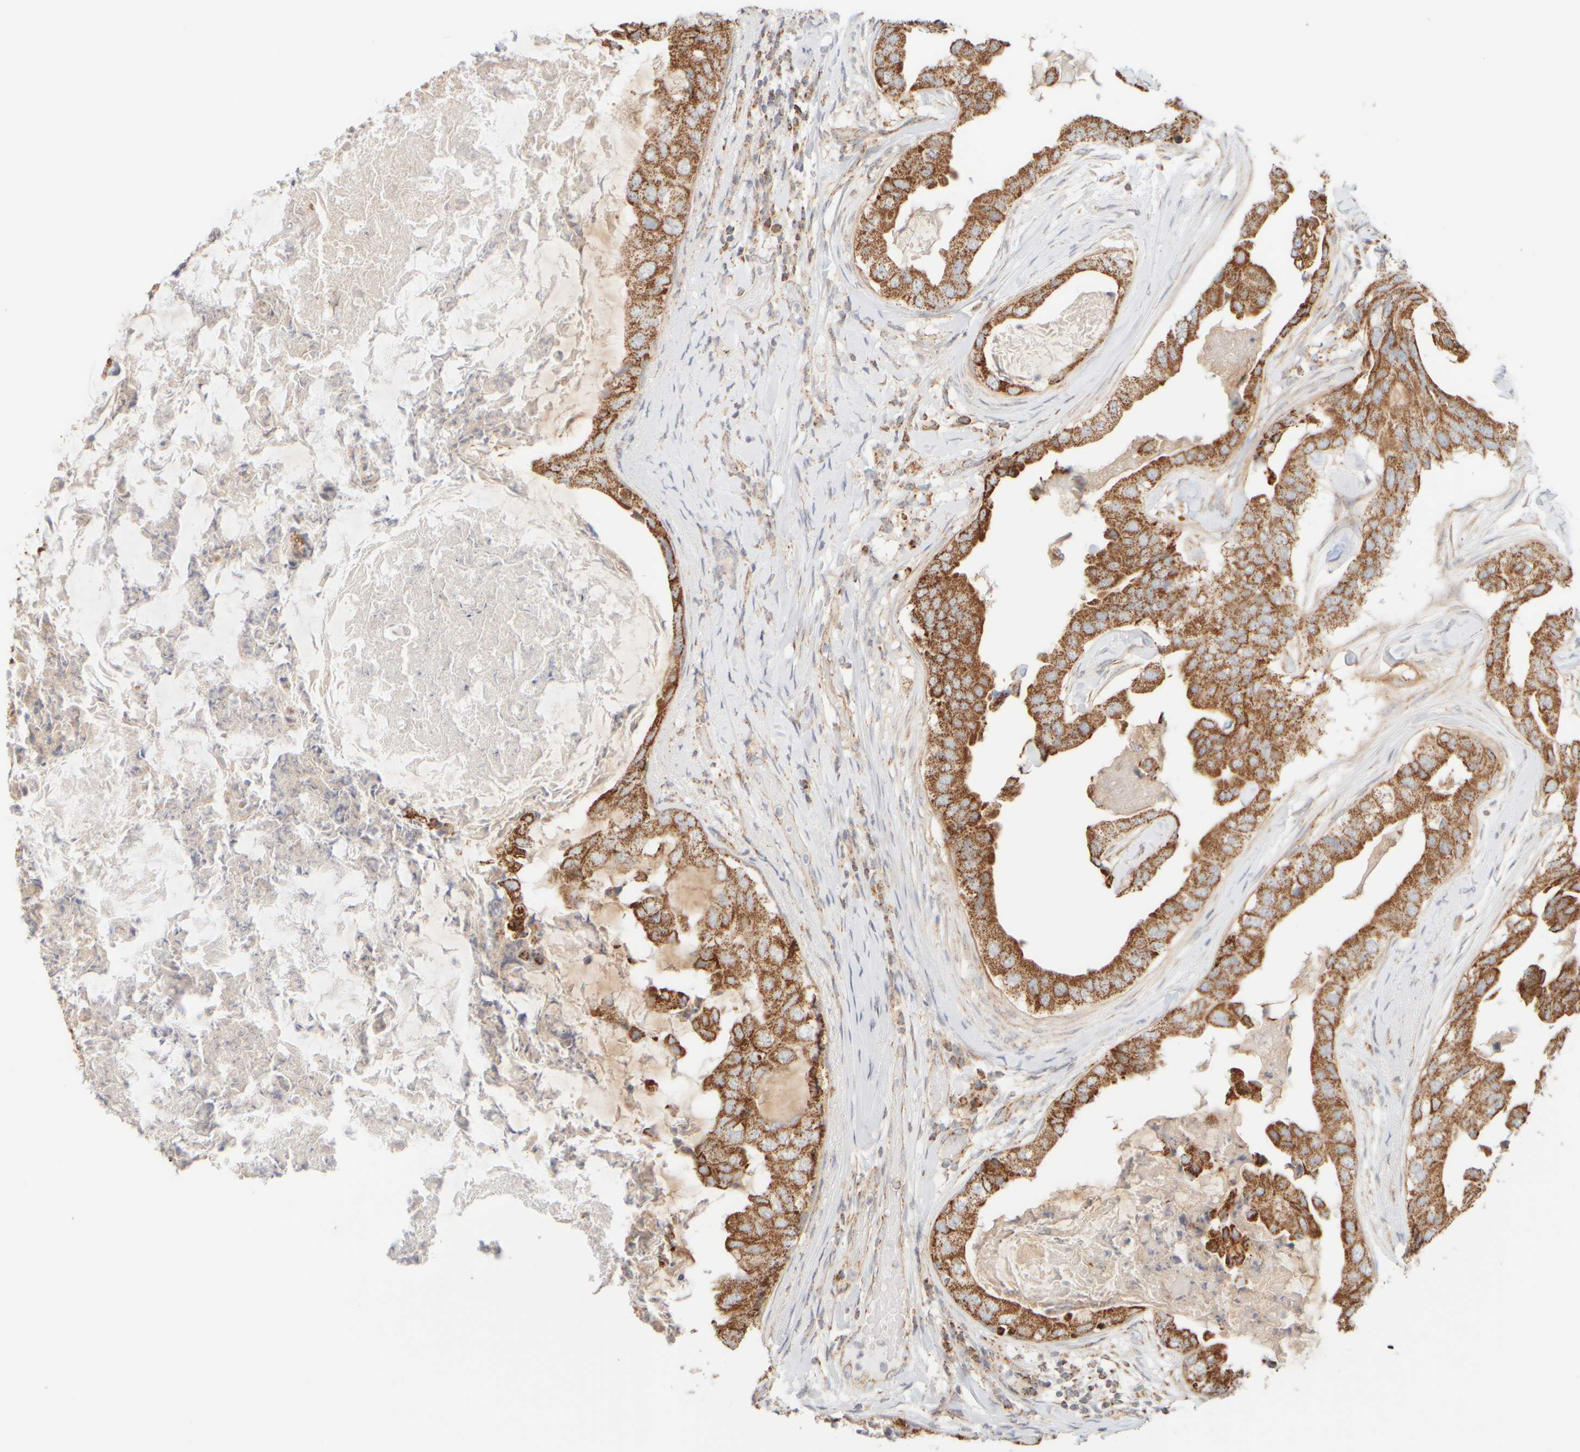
{"staining": {"intensity": "moderate", "quantity": ">75%", "location": "cytoplasmic/membranous"}, "tissue": "breast cancer", "cell_type": "Tumor cells", "image_type": "cancer", "snomed": [{"axis": "morphology", "description": "Duct carcinoma"}, {"axis": "topography", "description": "Breast"}], "caption": "This histopathology image reveals immunohistochemistry staining of breast cancer, with medium moderate cytoplasmic/membranous positivity in about >75% of tumor cells.", "gene": "APBB2", "patient": {"sex": "female", "age": 40}}